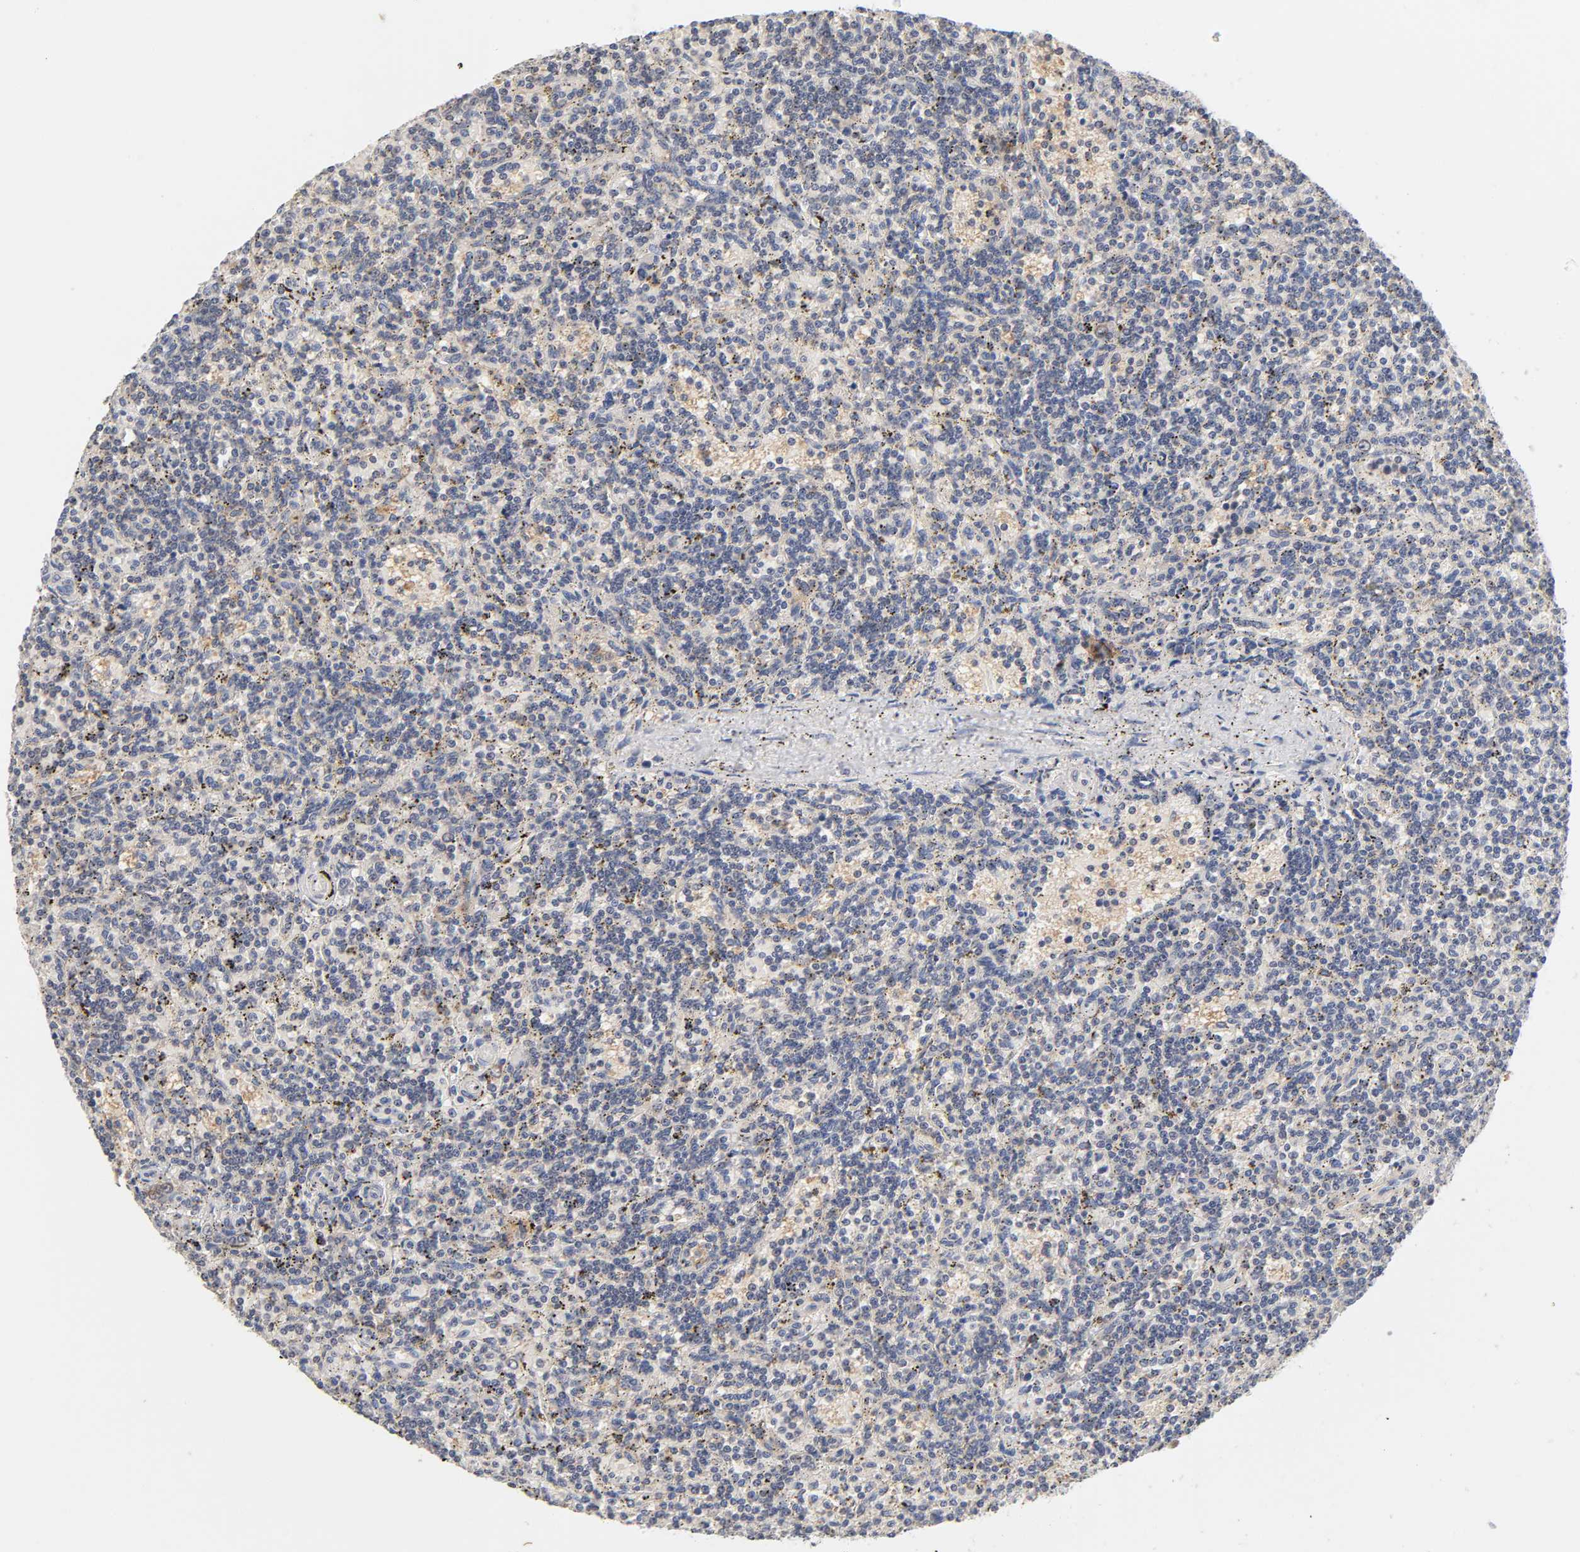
{"staining": {"intensity": "weak", "quantity": "<25%", "location": "cytoplasmic/membranous"}, "tissue": "lymphoma", "cell_type": "Tumor cells", "image_type": "cancer", "snomed": [{"axis": "morphology", "description": "Malignant lymphoma, non-Hodgkin's type, Low grade"}, {"axis": "topography", "description": "Spleen"}], "caption": "High power microscopy micrograph of an immunohistochemistry photomicrograph of low-grade malignant lymphoma, non-Hodgkin's type, revealing no significant positivity in tumor cells. (IHC, brightfield microscopy, high magnification).", "gene": "CXADR", "patient": {"sex": "male", "age": 73}}